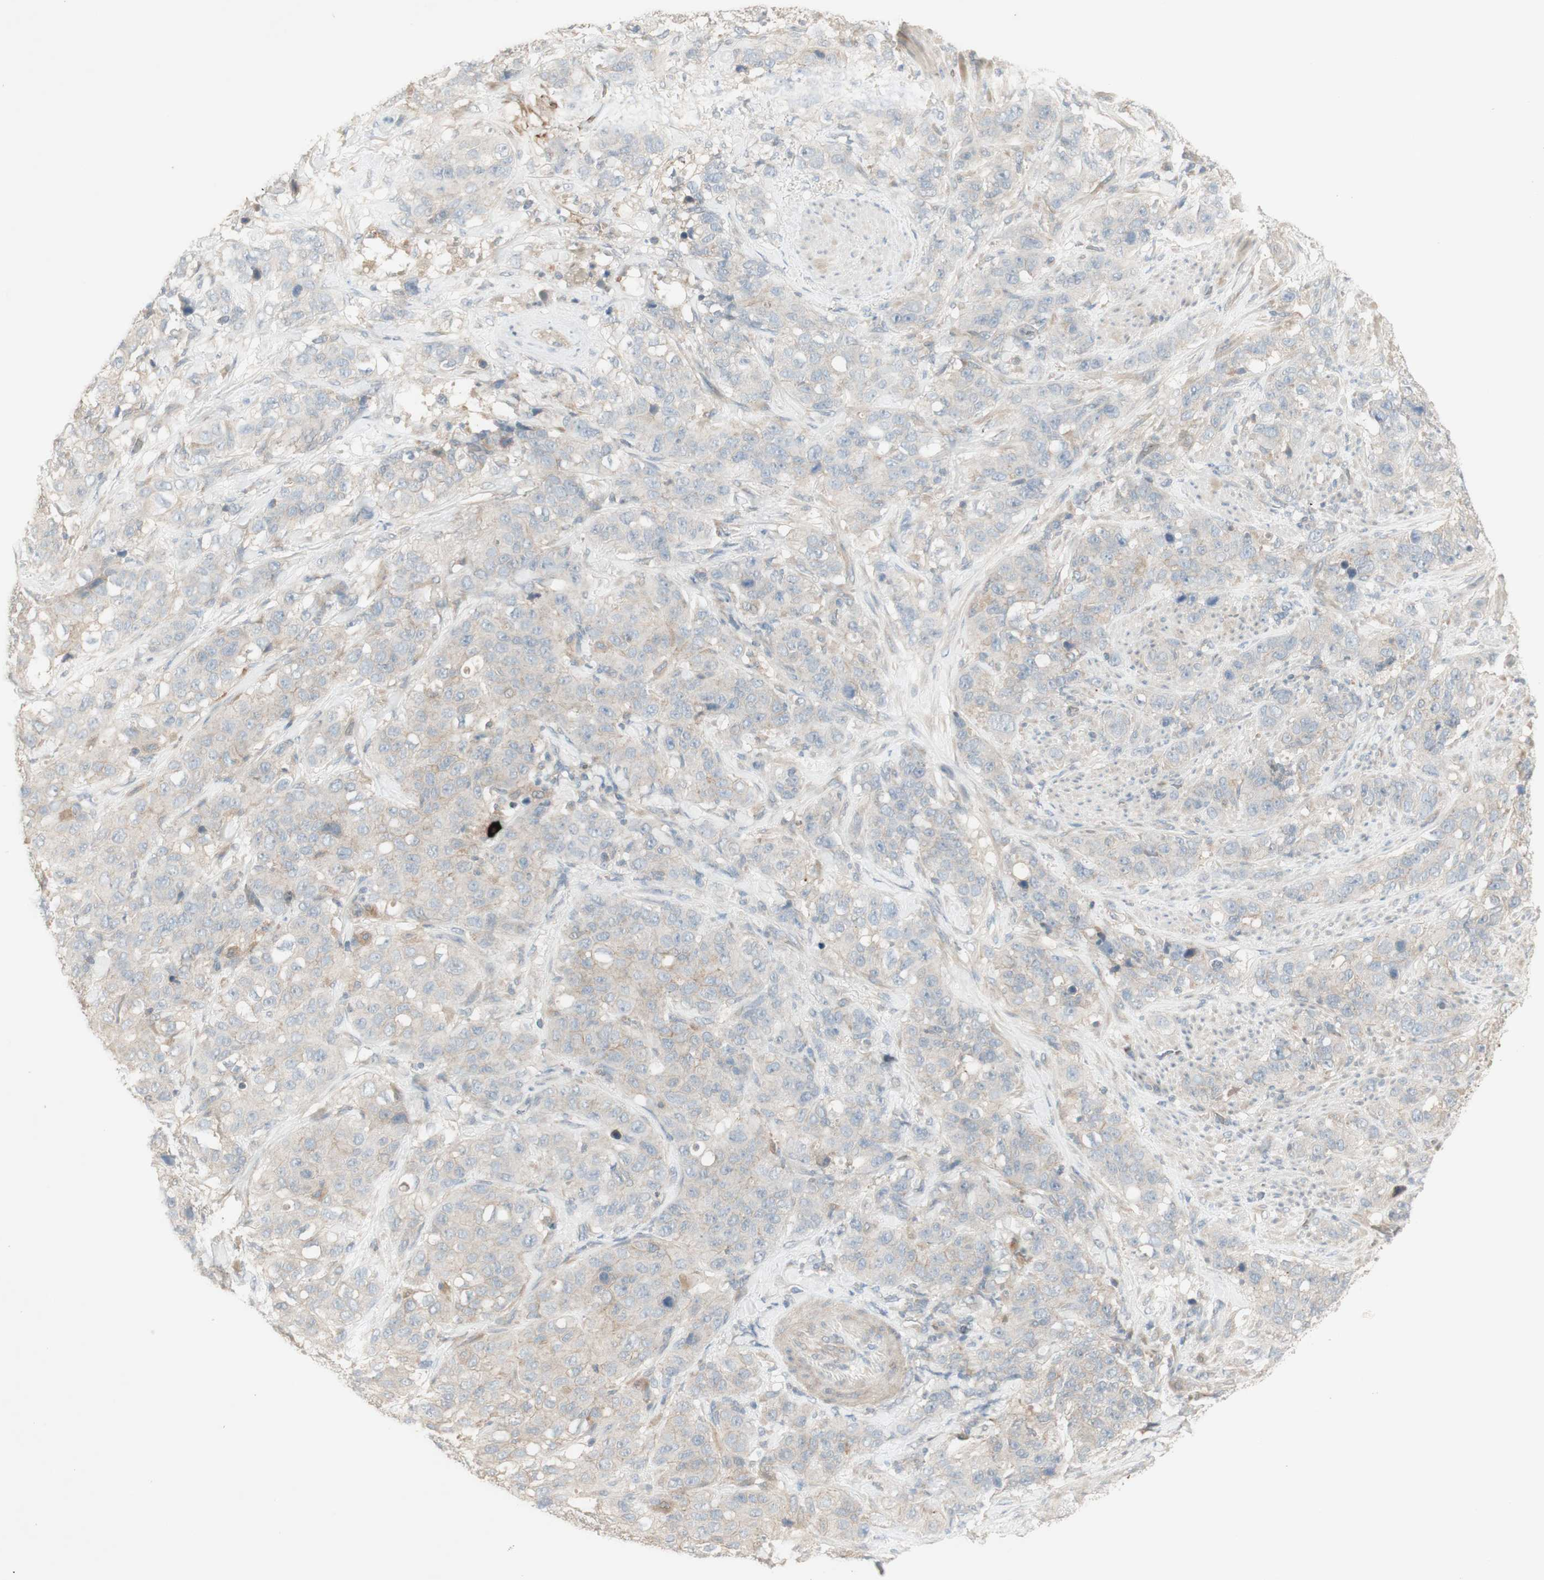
{"staining": {"intensity": "negative", "quantity": "none", "location": "none"}, "tissue": "stomach cancer", "cell_type": "Tumor cells", "image_type": "cancer", "snomed": [{"axis": "morphology", "description": "Adenocarcinoma, NOS"}, {"axis": "topography", "description": "Stomach"}], "caption": "Immunohistochemical staining of stomach cancer (adenocarcinoma) reveals no significant staining in tumor cells.", "gene": "PTGER4", "patient": {"sex": "male", "age": 48}}